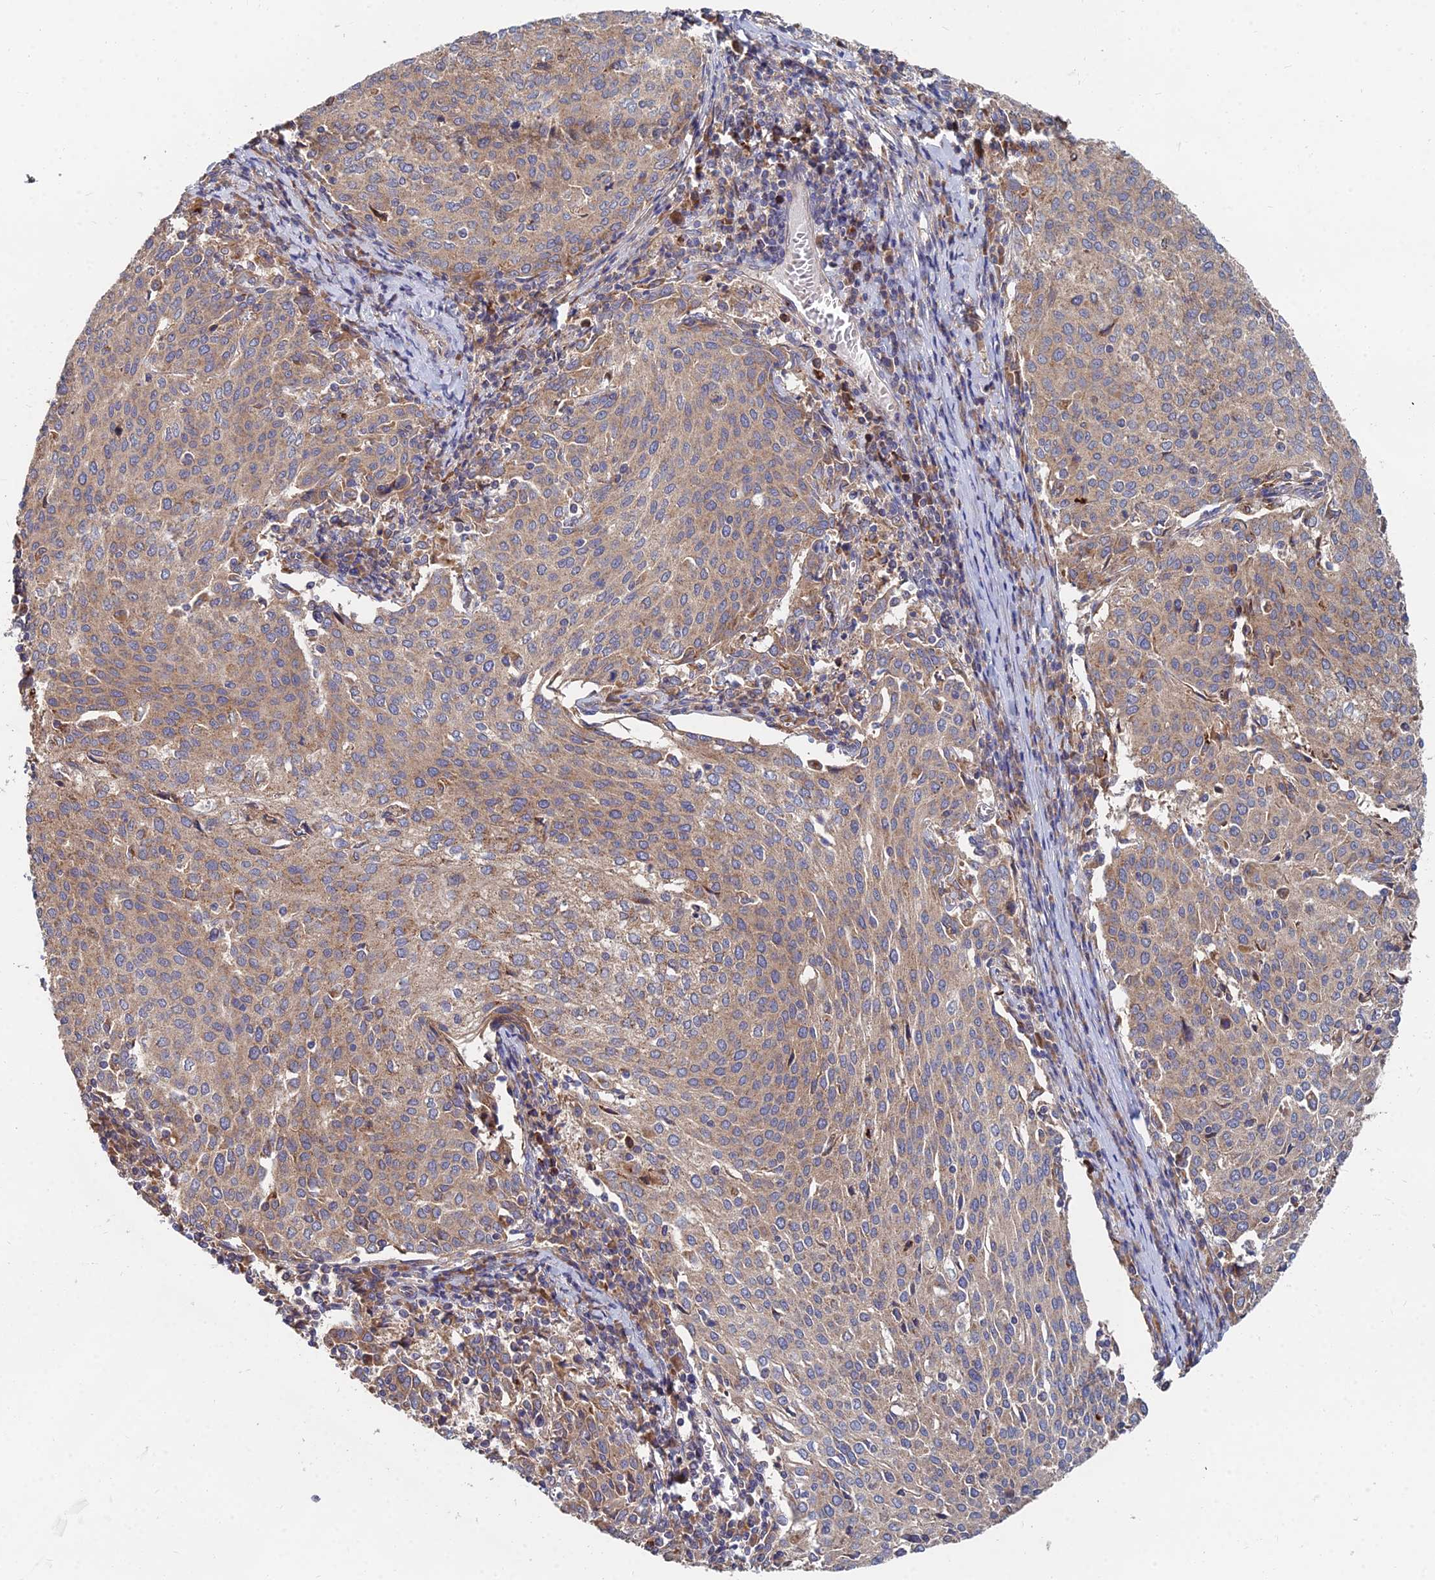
{"staining": {"intensity": "moderate", "quantity": ">75%", "location": "cytoplasmic/membranous"}, "tissue": "cervical cancer", "cell_type": "Tumor cells", "image_type": "cancer", "snomed": [{"axis": "morphology", "description": "Squamous cell carcinoma, NOS"}, {"axis": "topography", "description": "Cervix"}], "caption": "Immunohistochemical staining of cervical squamous cell carcinoma demonstrates medium levels of moderate cytoplasmic/membranous protein staining in approximately >75% of tumor cells. (brown staining indicates protein expression, while blue staining denotes nuclei).", "gene": "CCZ1", "patient": {"sex": "female", "age": 46}}